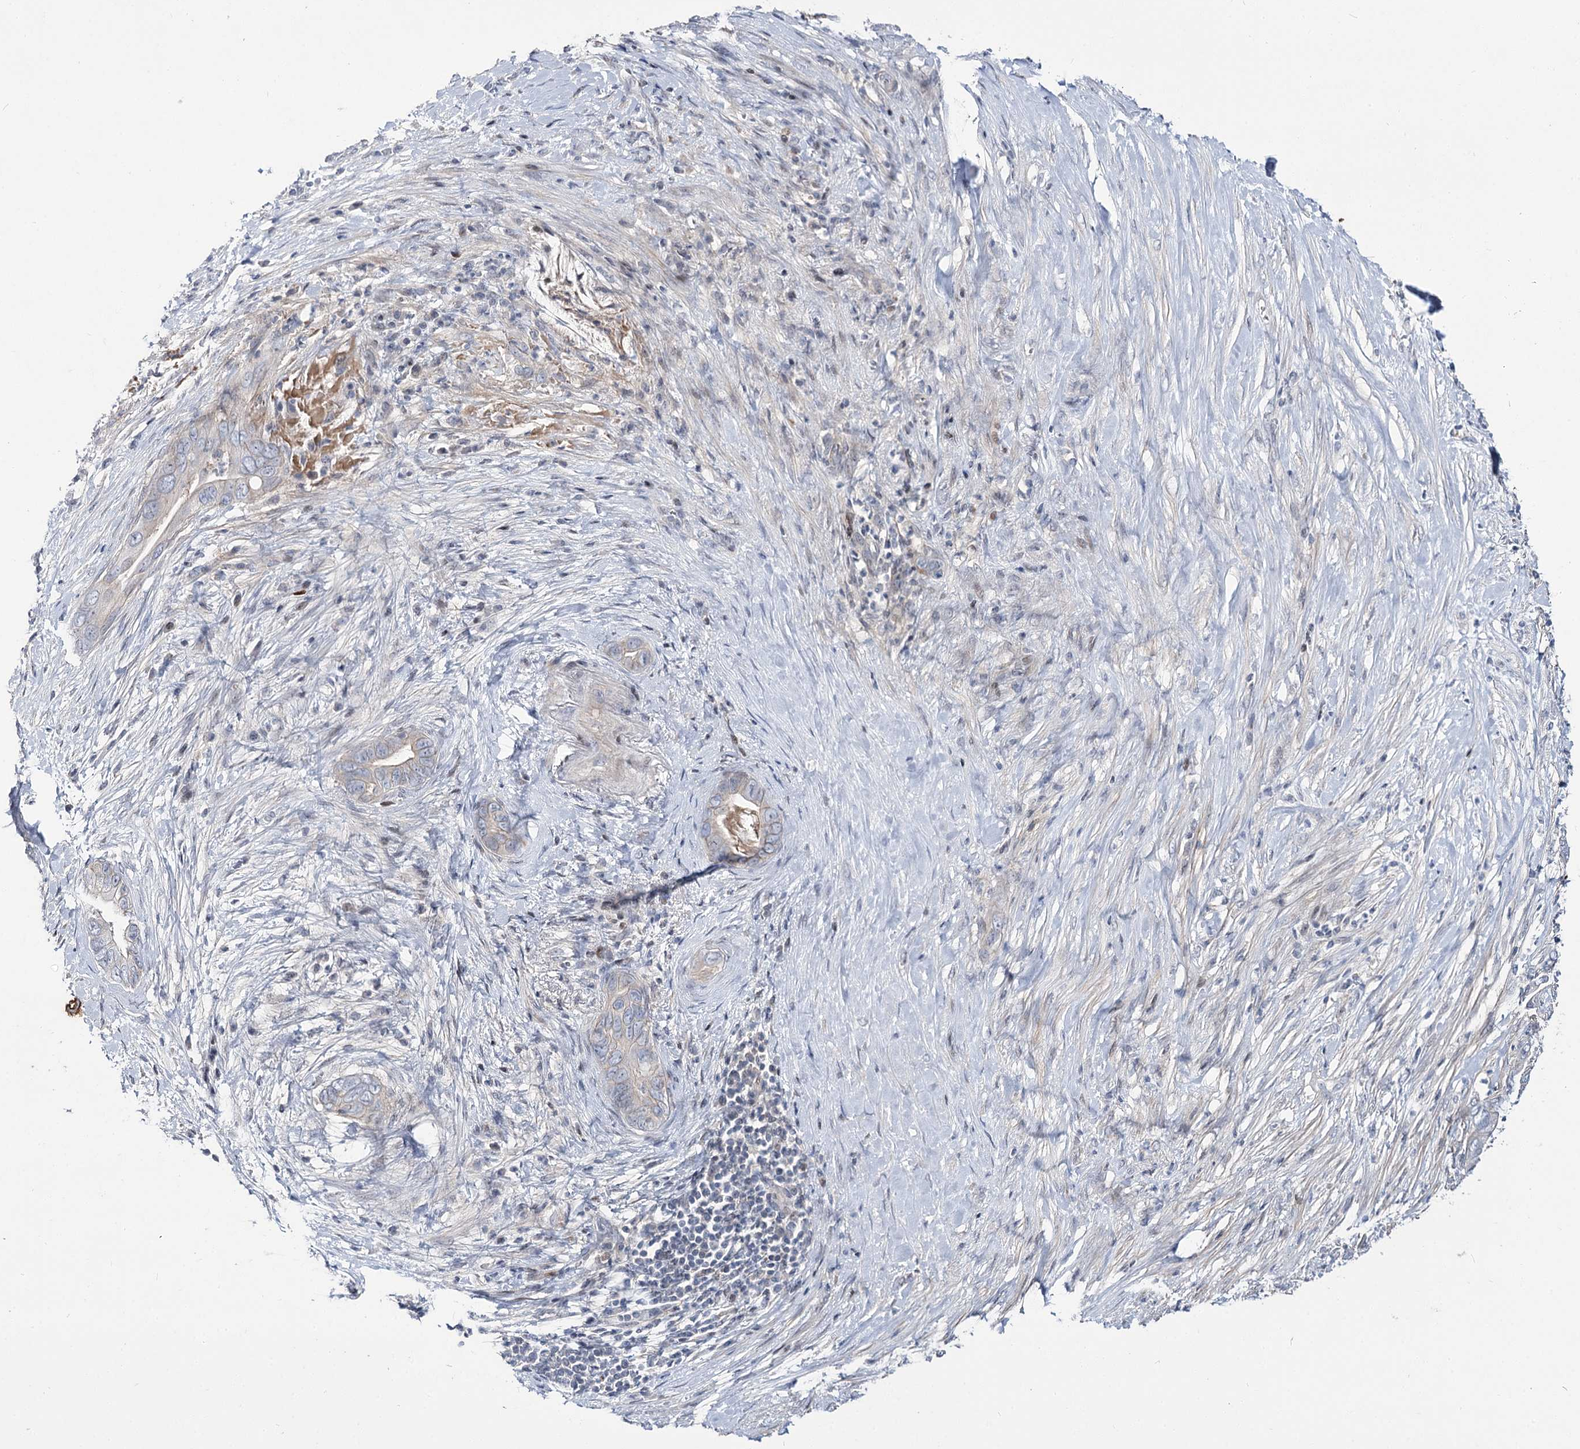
{"staining": {"intensity": "negative", "quantity": "none", "location": "none"}, "tissue": "pancreatic cancer", "cell_type": "Tumor cells", "image_type": "cancer", "snomed": [{"axis": "morphology", "description": "Adenocarcinoma, NOS"}, {"axis": "topography", "description": "Pancreas"}], "caption": "Pancreatic cancer was stained to show a protein in brown. There is no significant positivity in tumor cells.", "gene": "ITFG2", "patient": {"sex": "male", "age": 75}}